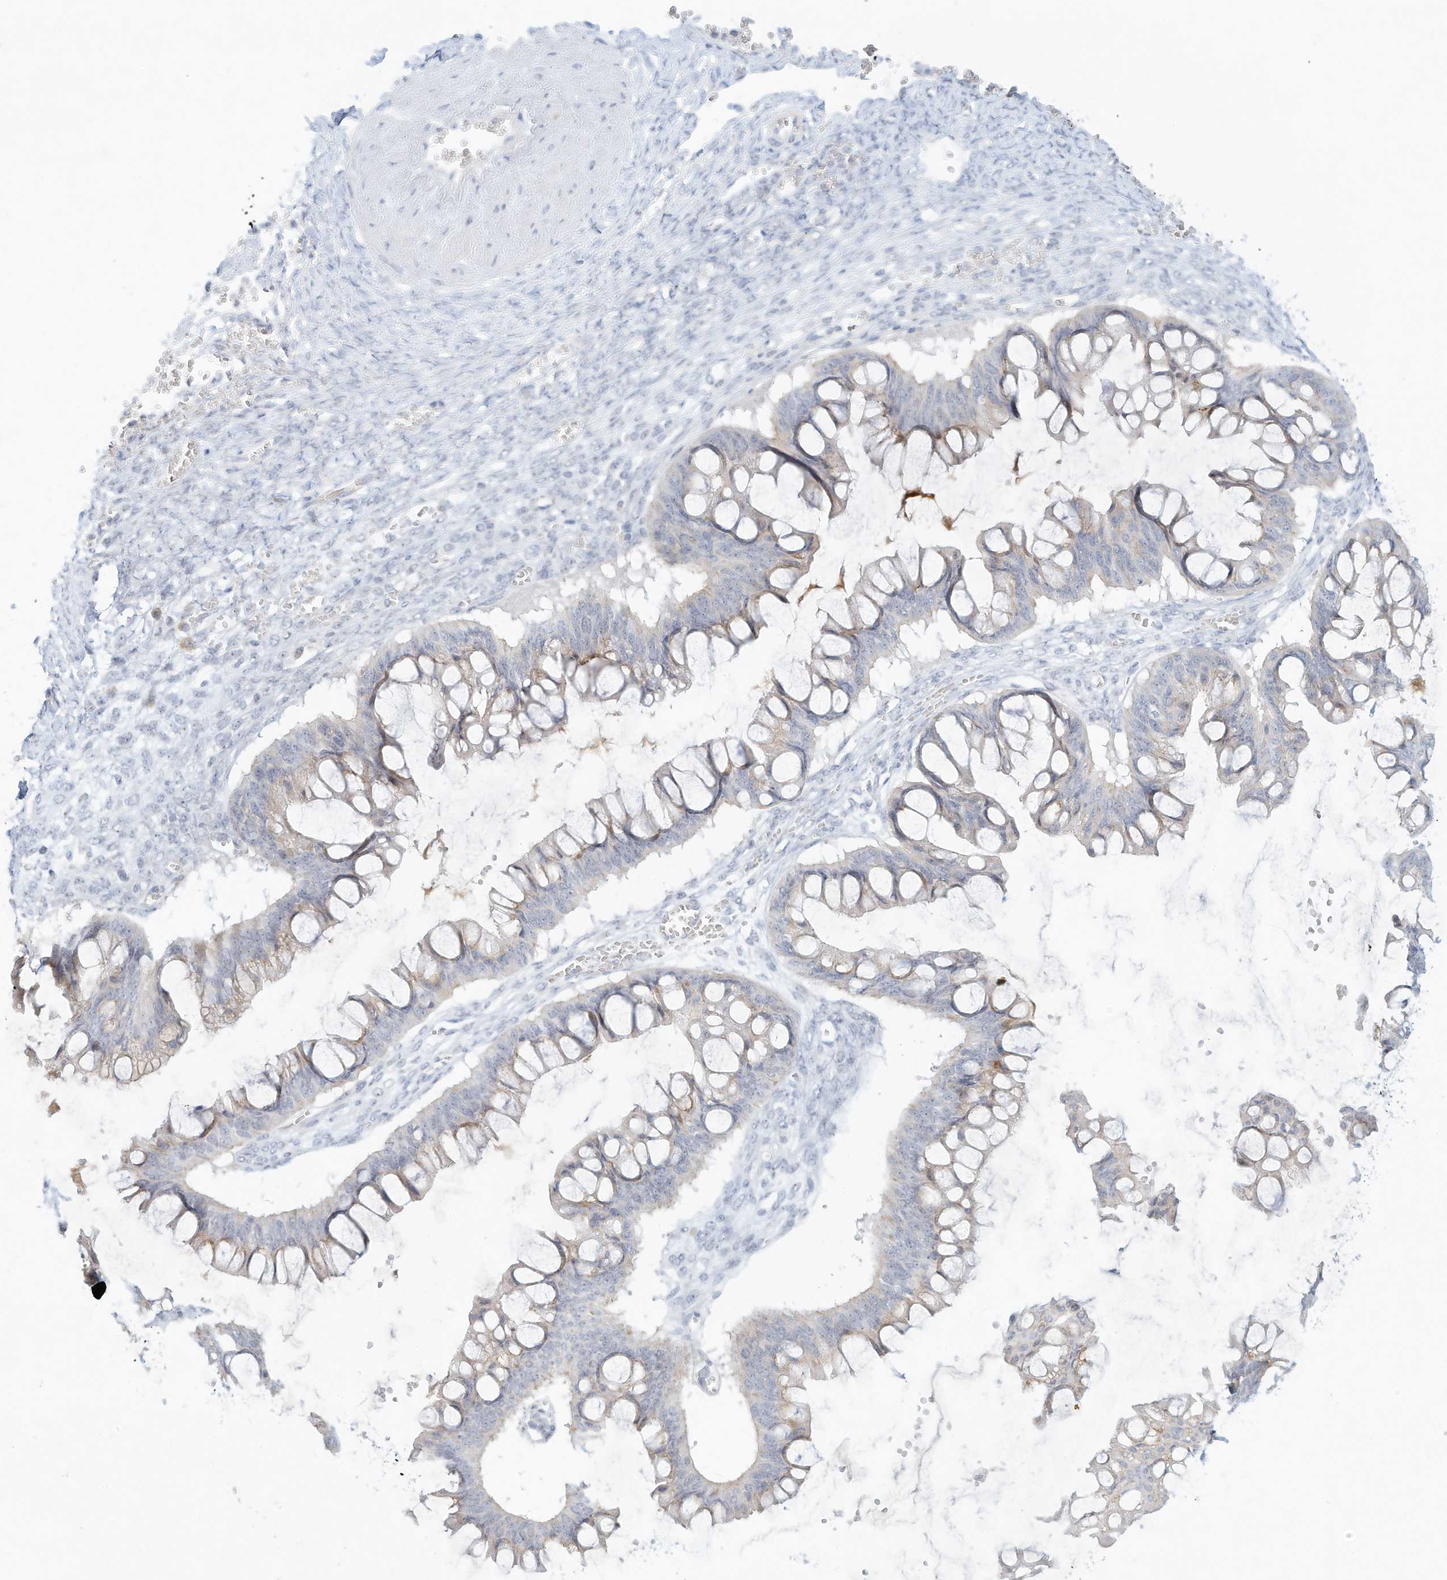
{"staining": {"intensity": "negative", "quantity": "none", "location": "none"}, "tissue": "ovarian cancer", "cell_type": "Tumor cells", "image_type": "cancer", "snomed": [{"axis": "morphology", "description": "Cystadenocarcinoma, mucinous, NOS"}, {"axis": "topography", "description": "Ovary"}], "caption": "There is no significant expression in tumor cells of ovarian cancer. The staining was performed using DAB to visualize the protein expression in brown, while the nuclei were stained in blue with hematoxylin (Magnification: 20x).", "gene": "PAK6", "patient": {"sex": "female", "age": 73}}